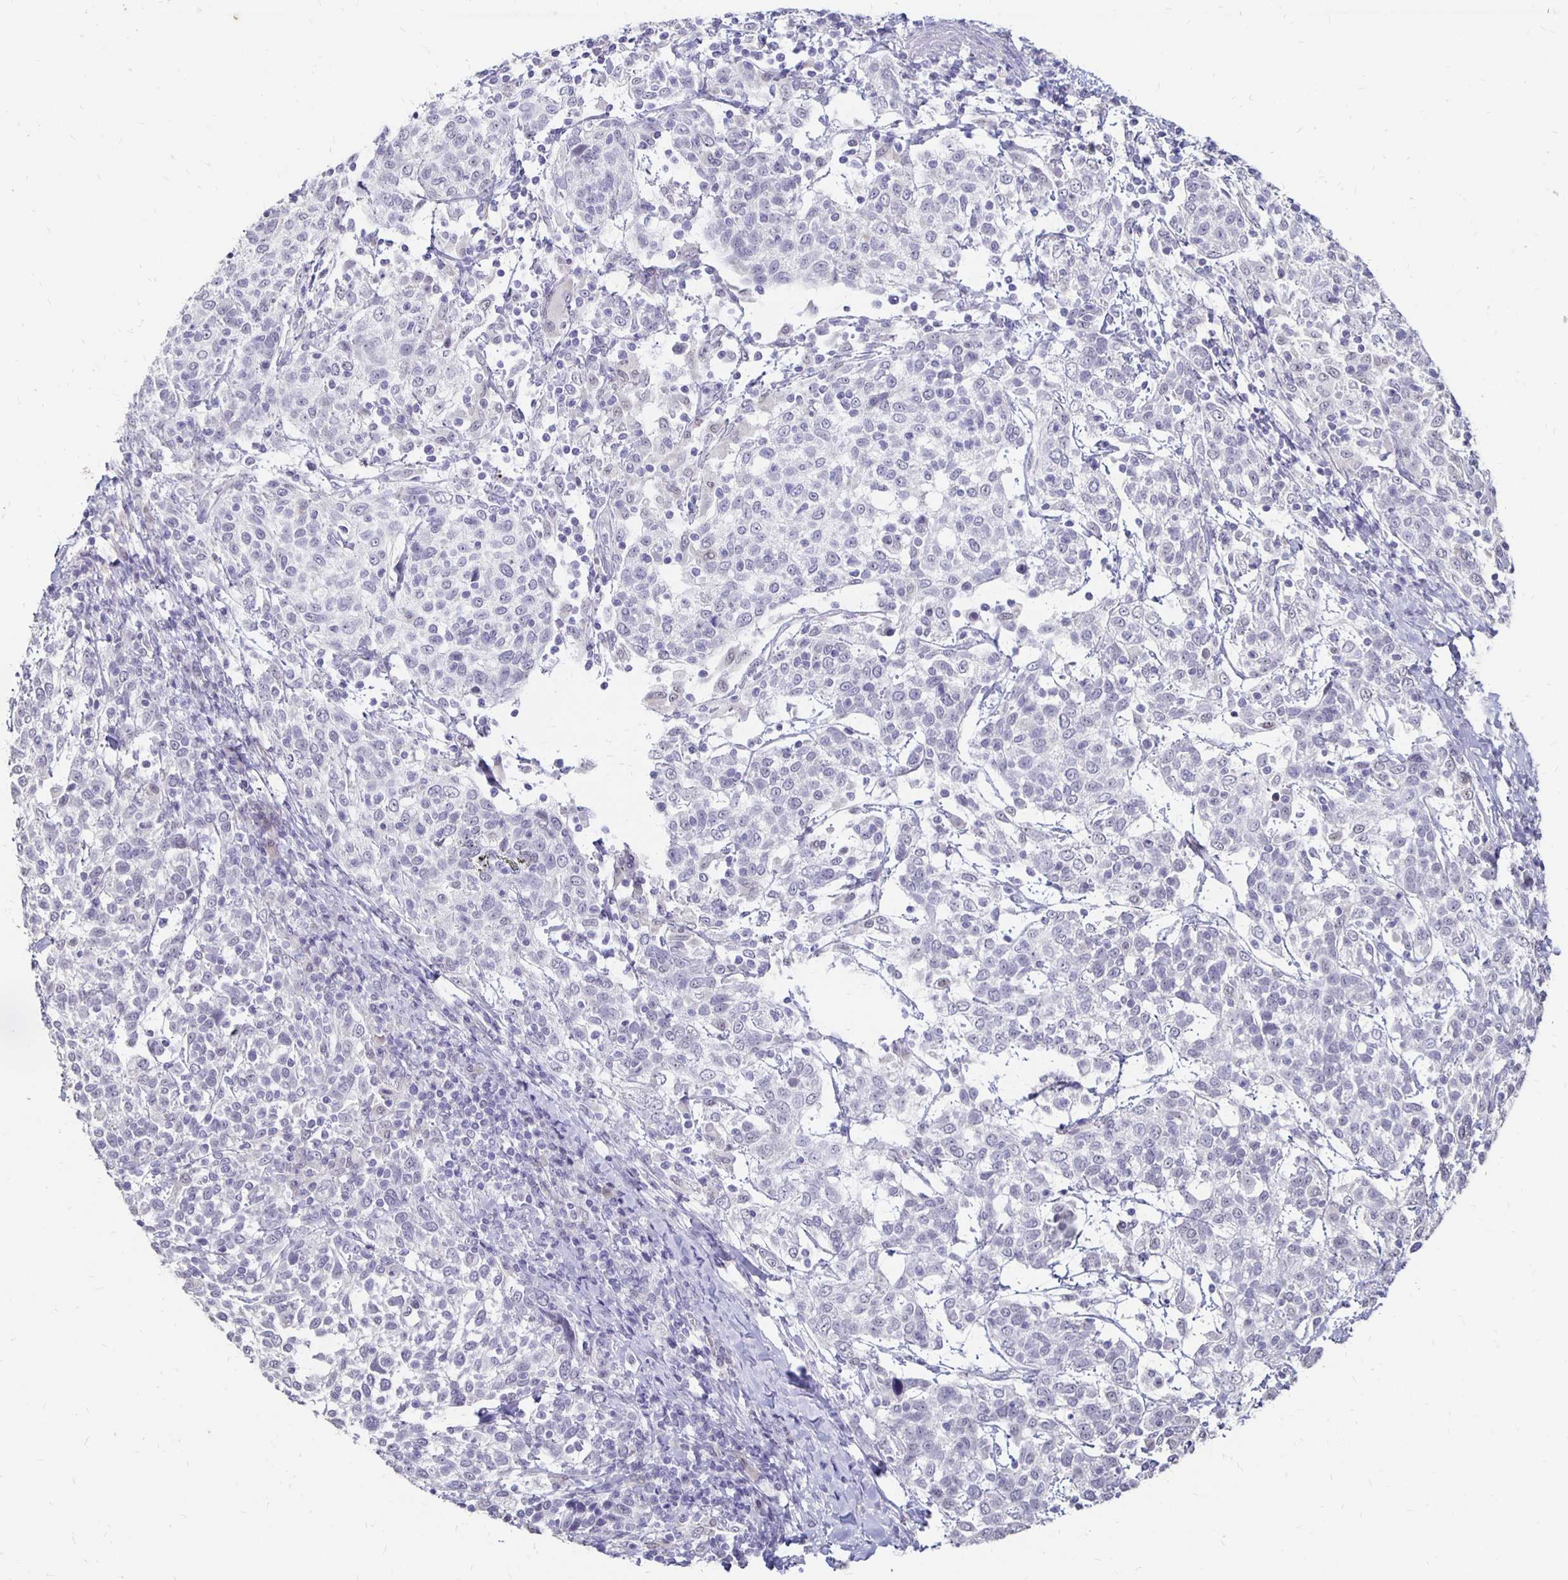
{"staining": {"intensity": "negative", "quantity": "none", "location": "none"}, "tissue": "cervical cancer", "cell_type": "Tumor cells", "image_type": "cancer", "snomed": [{"axis": "morphology", "description": "Squamous cell carcinoma, NOS"}, {"axis": "topography", "description": "Cervix"}], "caption": "High power microscopy image of an immunohistochemistry histopathology image of cervical cancer (squamous cell carcinoma), revealing no significant positivity in tumor cells.", "gene": "ATOSB", "patient": {"sex": "female", "age": 61}}